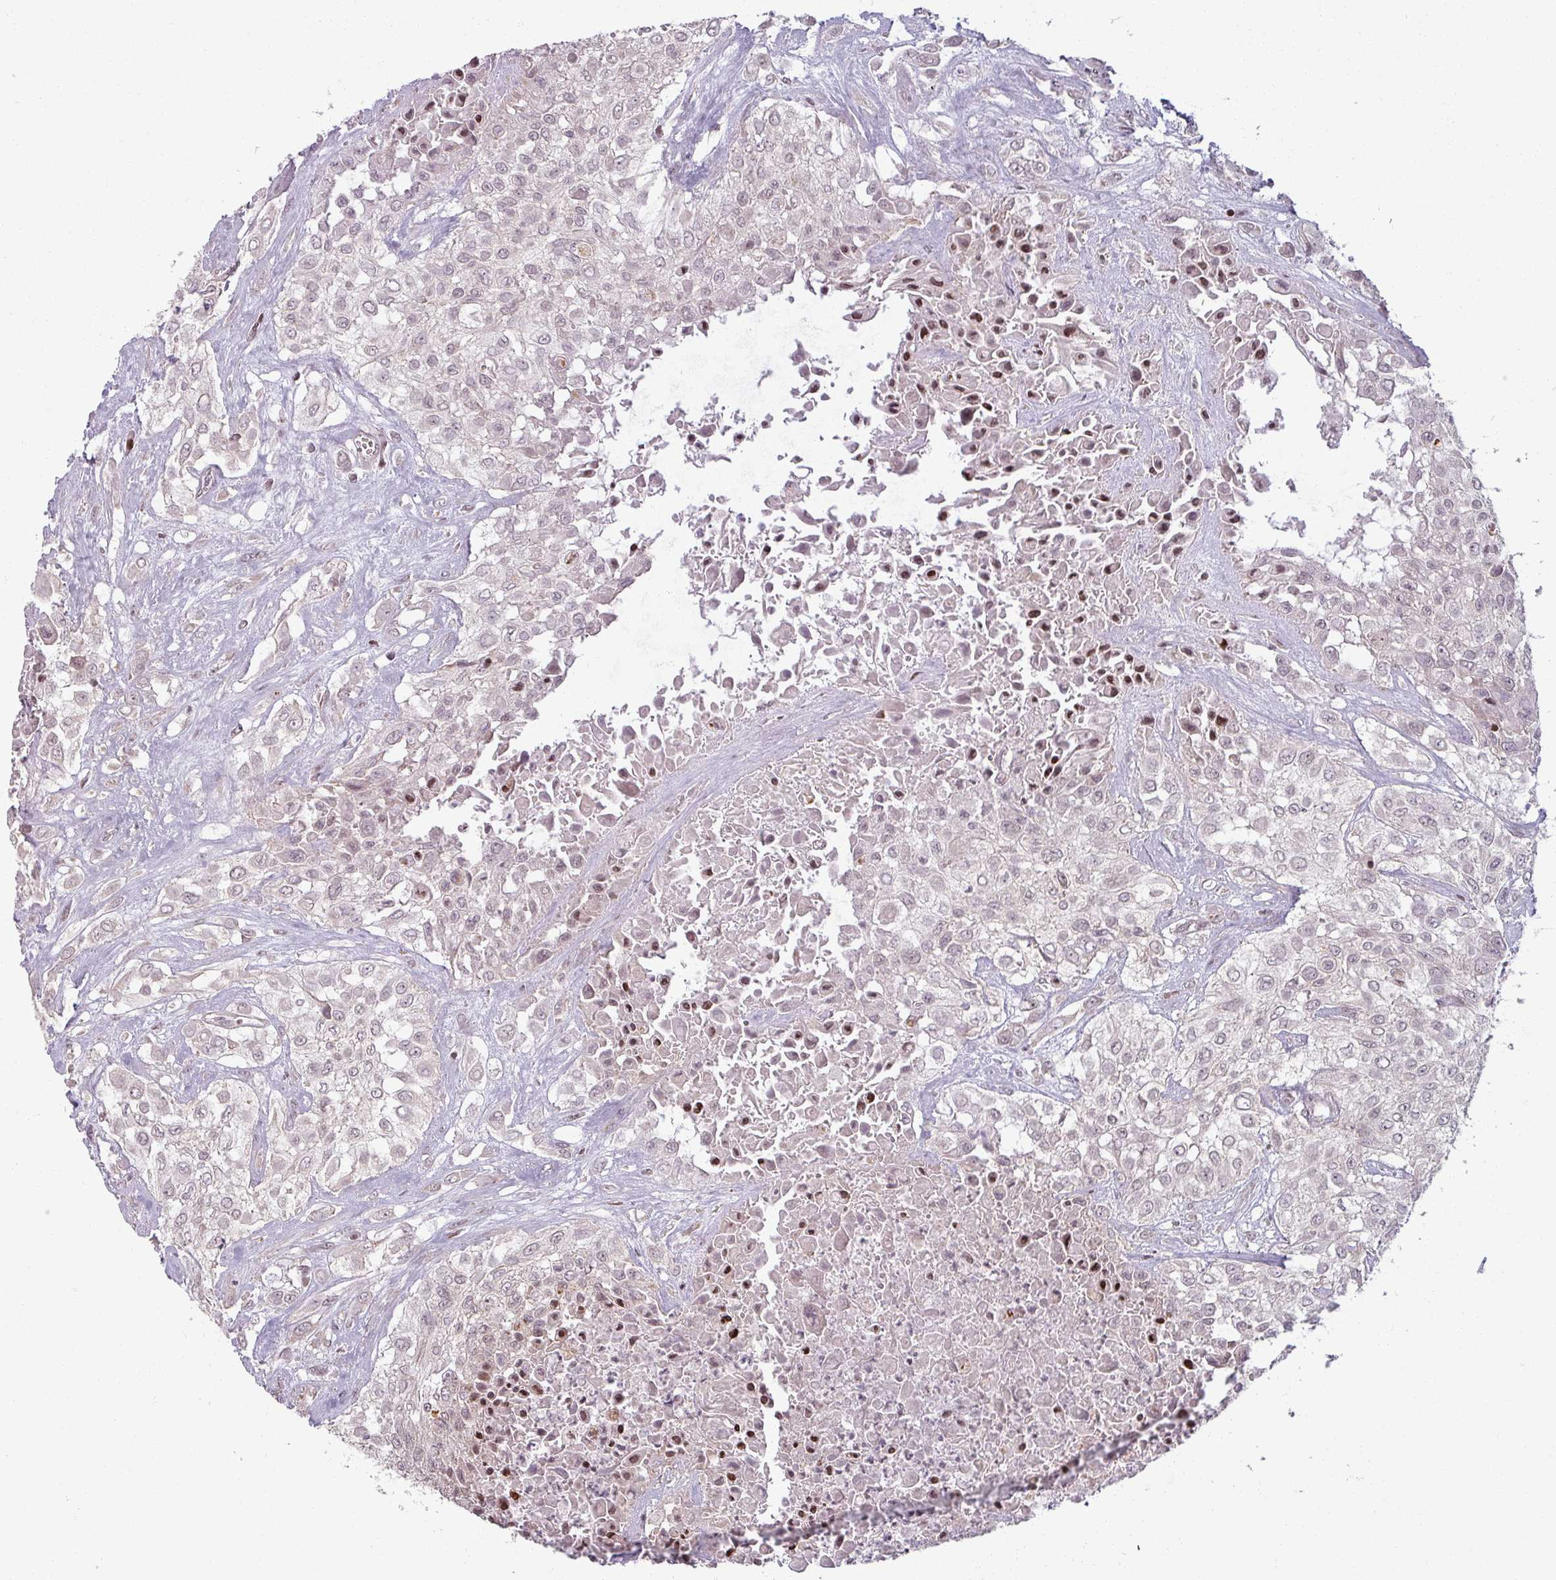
{"staining": {"intensity": "weak", "quantity": "25%-75%", "location": "nuclear"}, "tissue": "urothelial cancer", "cell_type": "Tumor cells", "image_type": "cancer", "snomed": [{"axis": "morphology", "description": "Urothelial carcinoma, High grade"}, {"axis": "topography", "description": "Urinary bladder"}], "caption": "This histopathology image reveals immunohistochemistry staining of high-grade urothelial carcinoma, with low weak nuclear staining in approximately 25%-75% of tumor cells.", "gene": "NCOR1", "patient": {"sex": "male", "age": 67}}